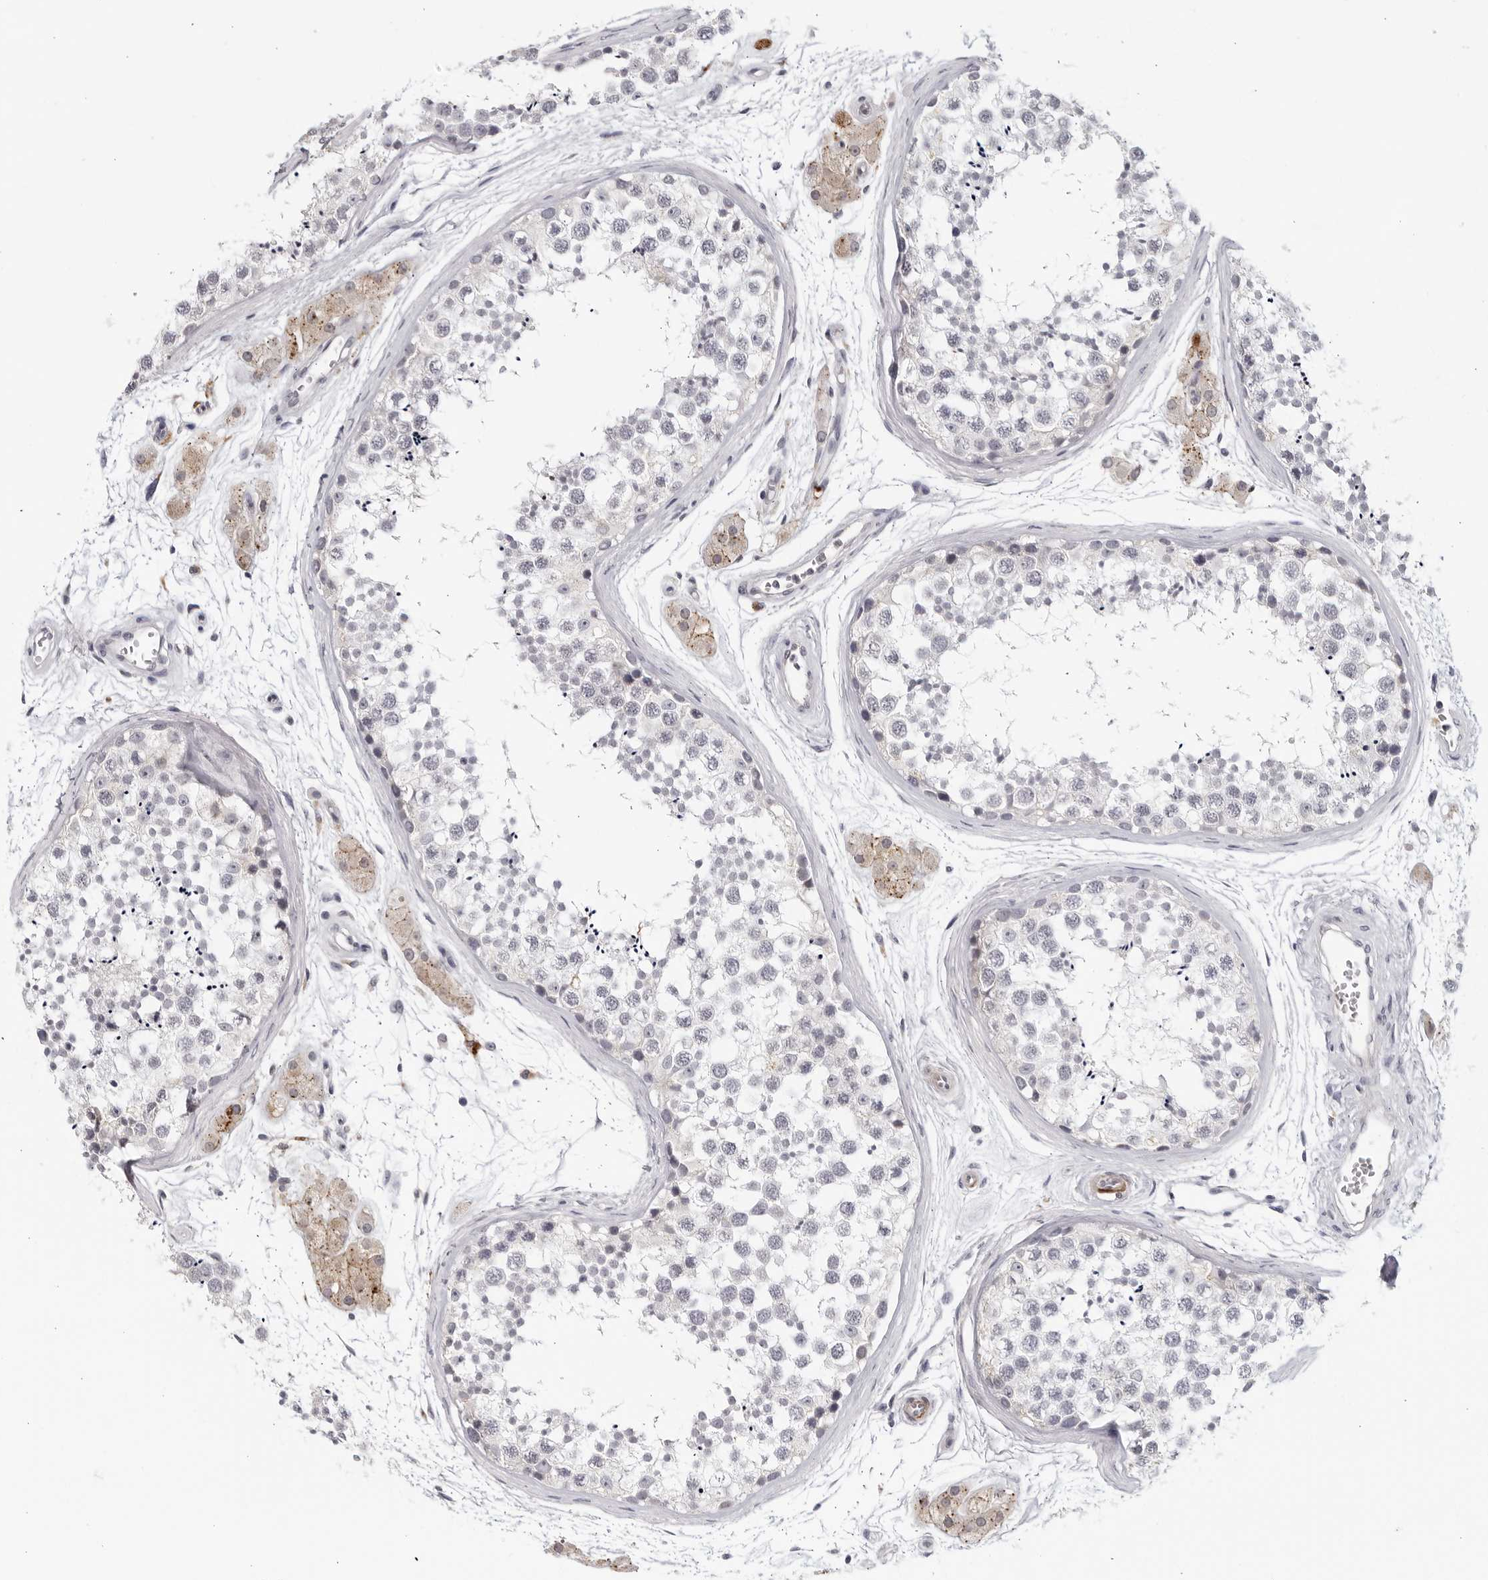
{"staining": {"intensity": "negative", "quantity": "none", "location": "none"}, "tissue": "testis", "cell_type": "Cells in seminiferous ducts", "image_type": "normal", "snomed": [{"axis": "morphology", "description": "Normal tissue, NOS"}, {"axis": "topography", "description": "Testis"}], "caption": "The immunohistochemistry photomicrograph has no significant positivity in cells in seminiferous ducts of testis. The staining is performed using DAB brown chromogen with nuclei counter-stained in using hematoxylin.", "gene": "STRADB", "patient": {"sex": "male", "age": 56}}